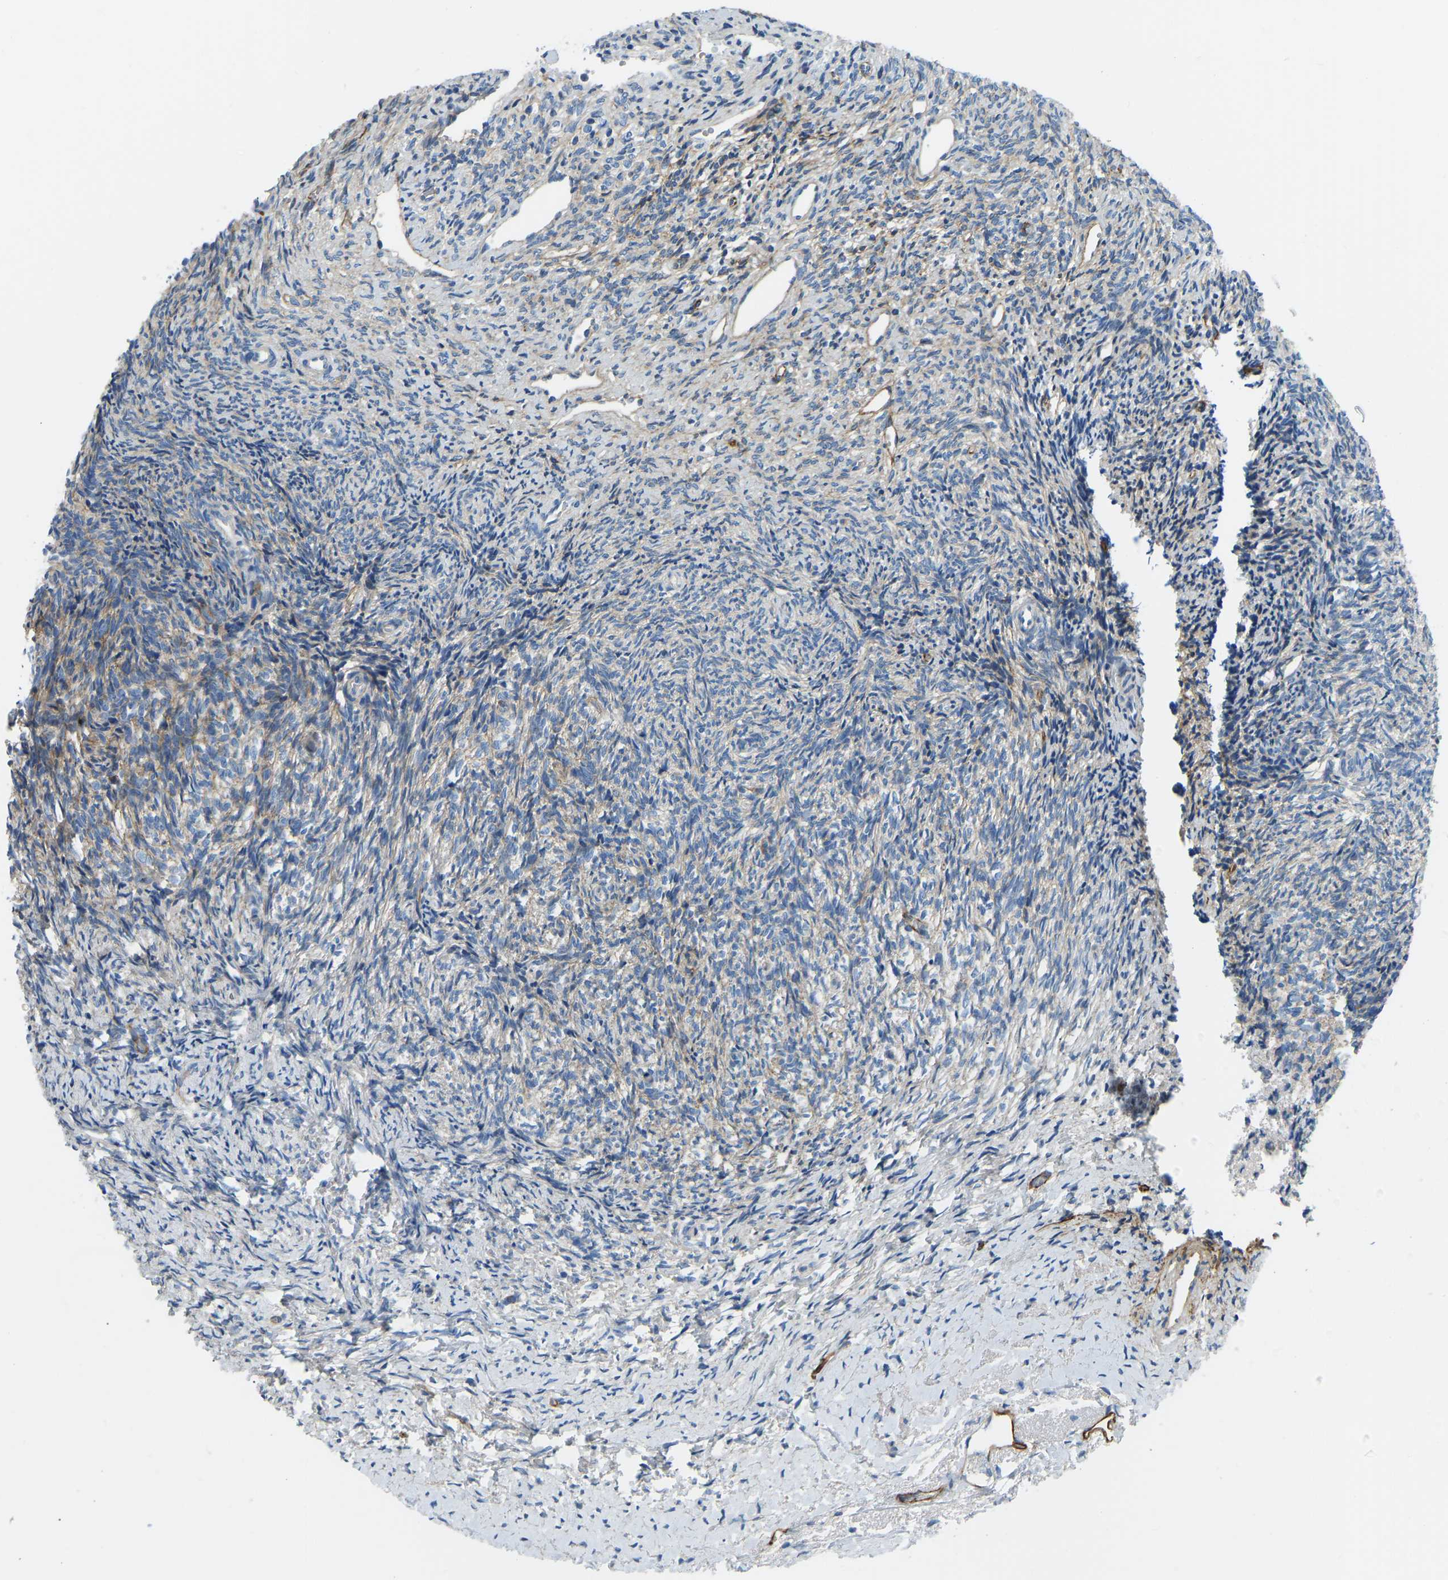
{"staining": {"intensity": "negative", "quantity": "none", "location": "none"}, "tissue": "ovary", "cell_type": "Follicle cells", "image_type": "normal", "snomed": [{"axis": "morphology", "description": "Normal tissue, NOS"}, {"axis": "topography", "description": "Ovary"}], "caption": "Benign ovary was stained to show a protein in brown. There is no significant staining in follicle cells. (DAB IHC visualized using brightfield microscopy, high magnification).", "gene": "COL15A1", "patient": {"sex": "female", "age": 41}}